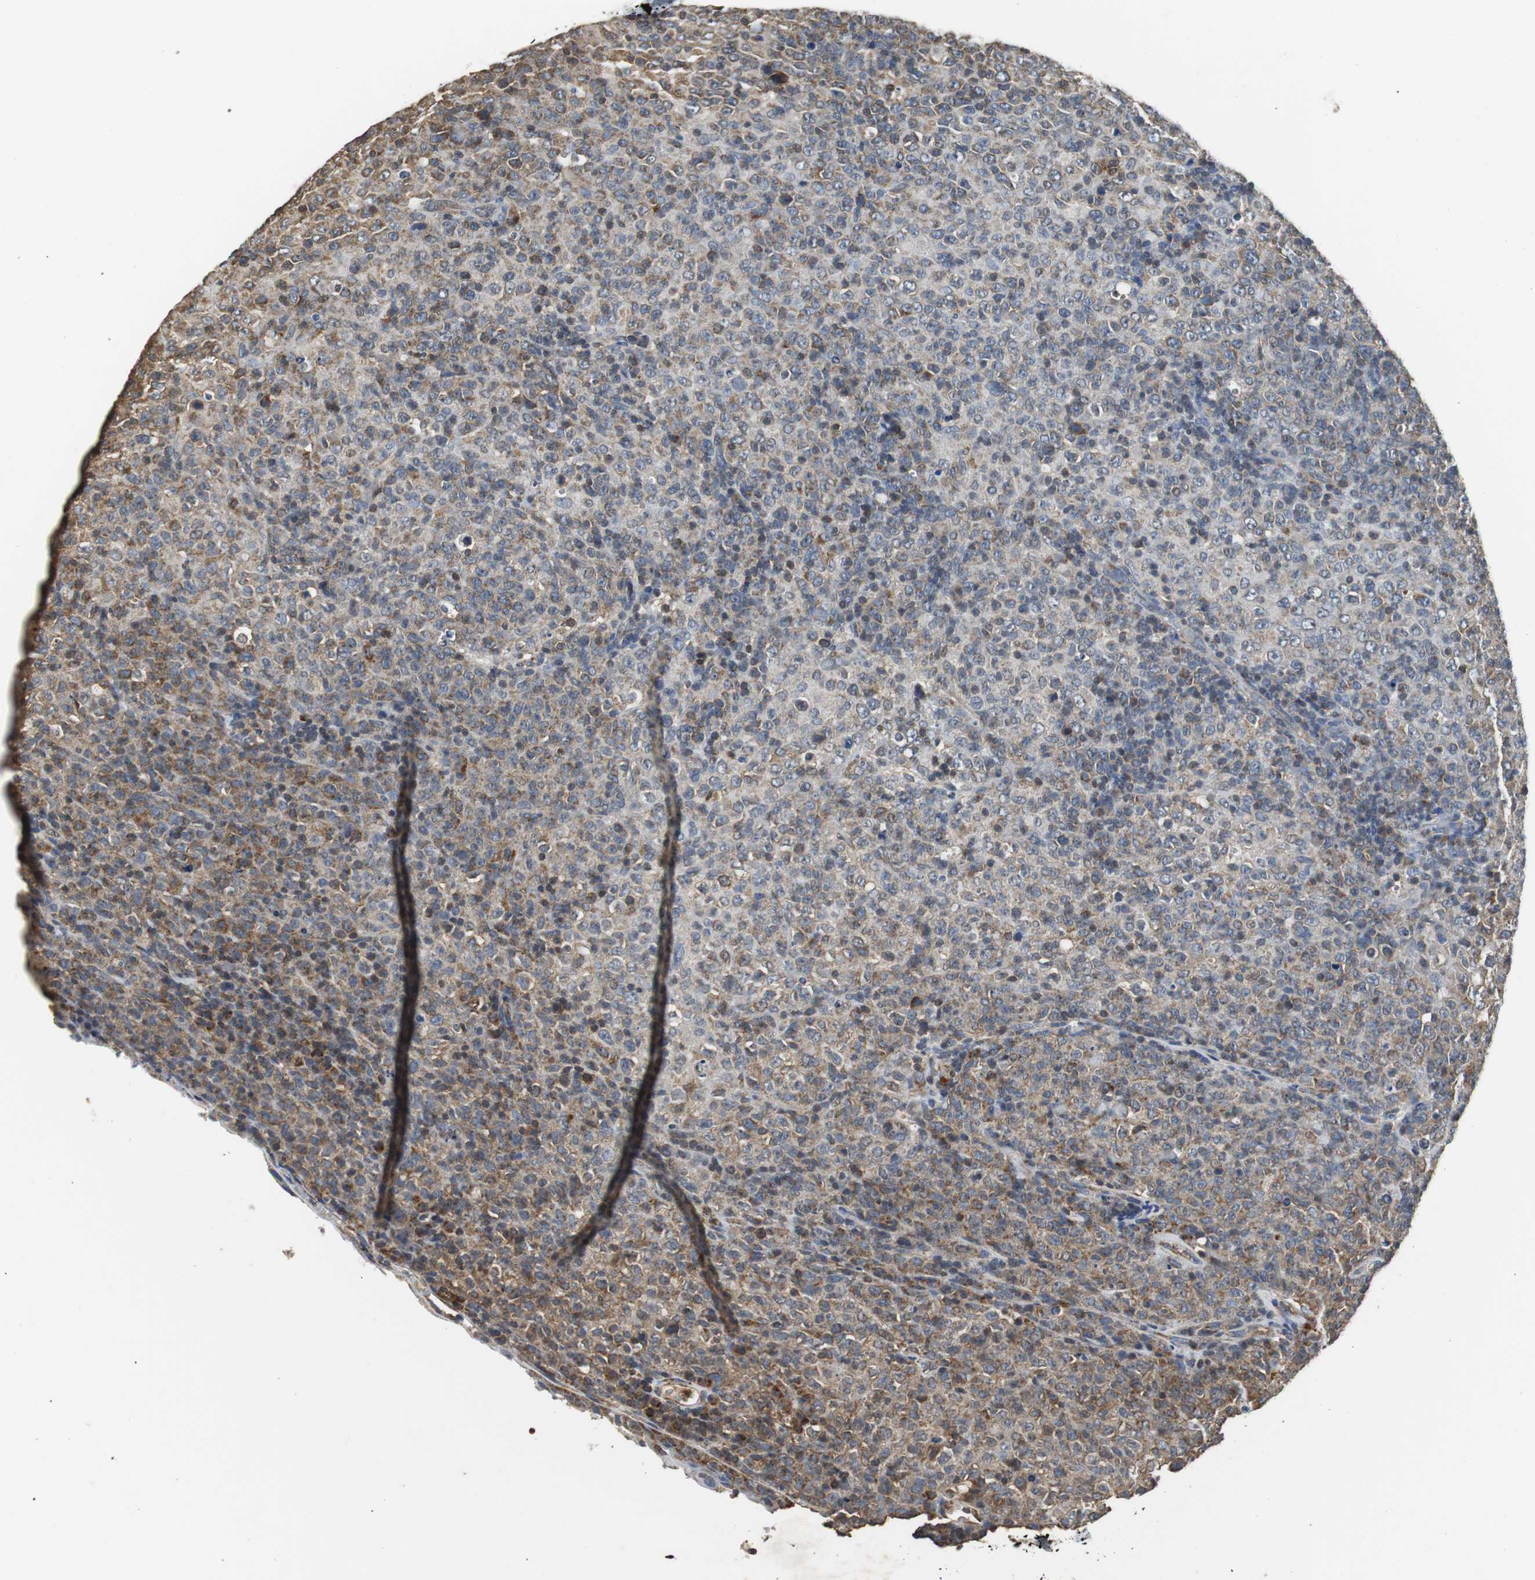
{"staining": {"intensity": "weak", "quantity": "25%-75%", "location": "cytoplasmic/membranous"}, "tissue": "lymphoma", "cell_type": "Tumor cells", "image_type": "cancer", "snomed": [{"axis": "morphology", "description": "Malignant lymphoma, non-Hodgkin's type, High grade"}, {"axis": "topography", "description": "Tonsil"}], "caption": "Brown immunohistochemical staining in malignant lymphoma, non-Hodgkin's type (high-grade) exhibits weak cytoplasmic/membranous staining in approximately 25%-75% of tumor cells.", "gene": "NNT", "patient": {"sex": "female", "age": 36}}